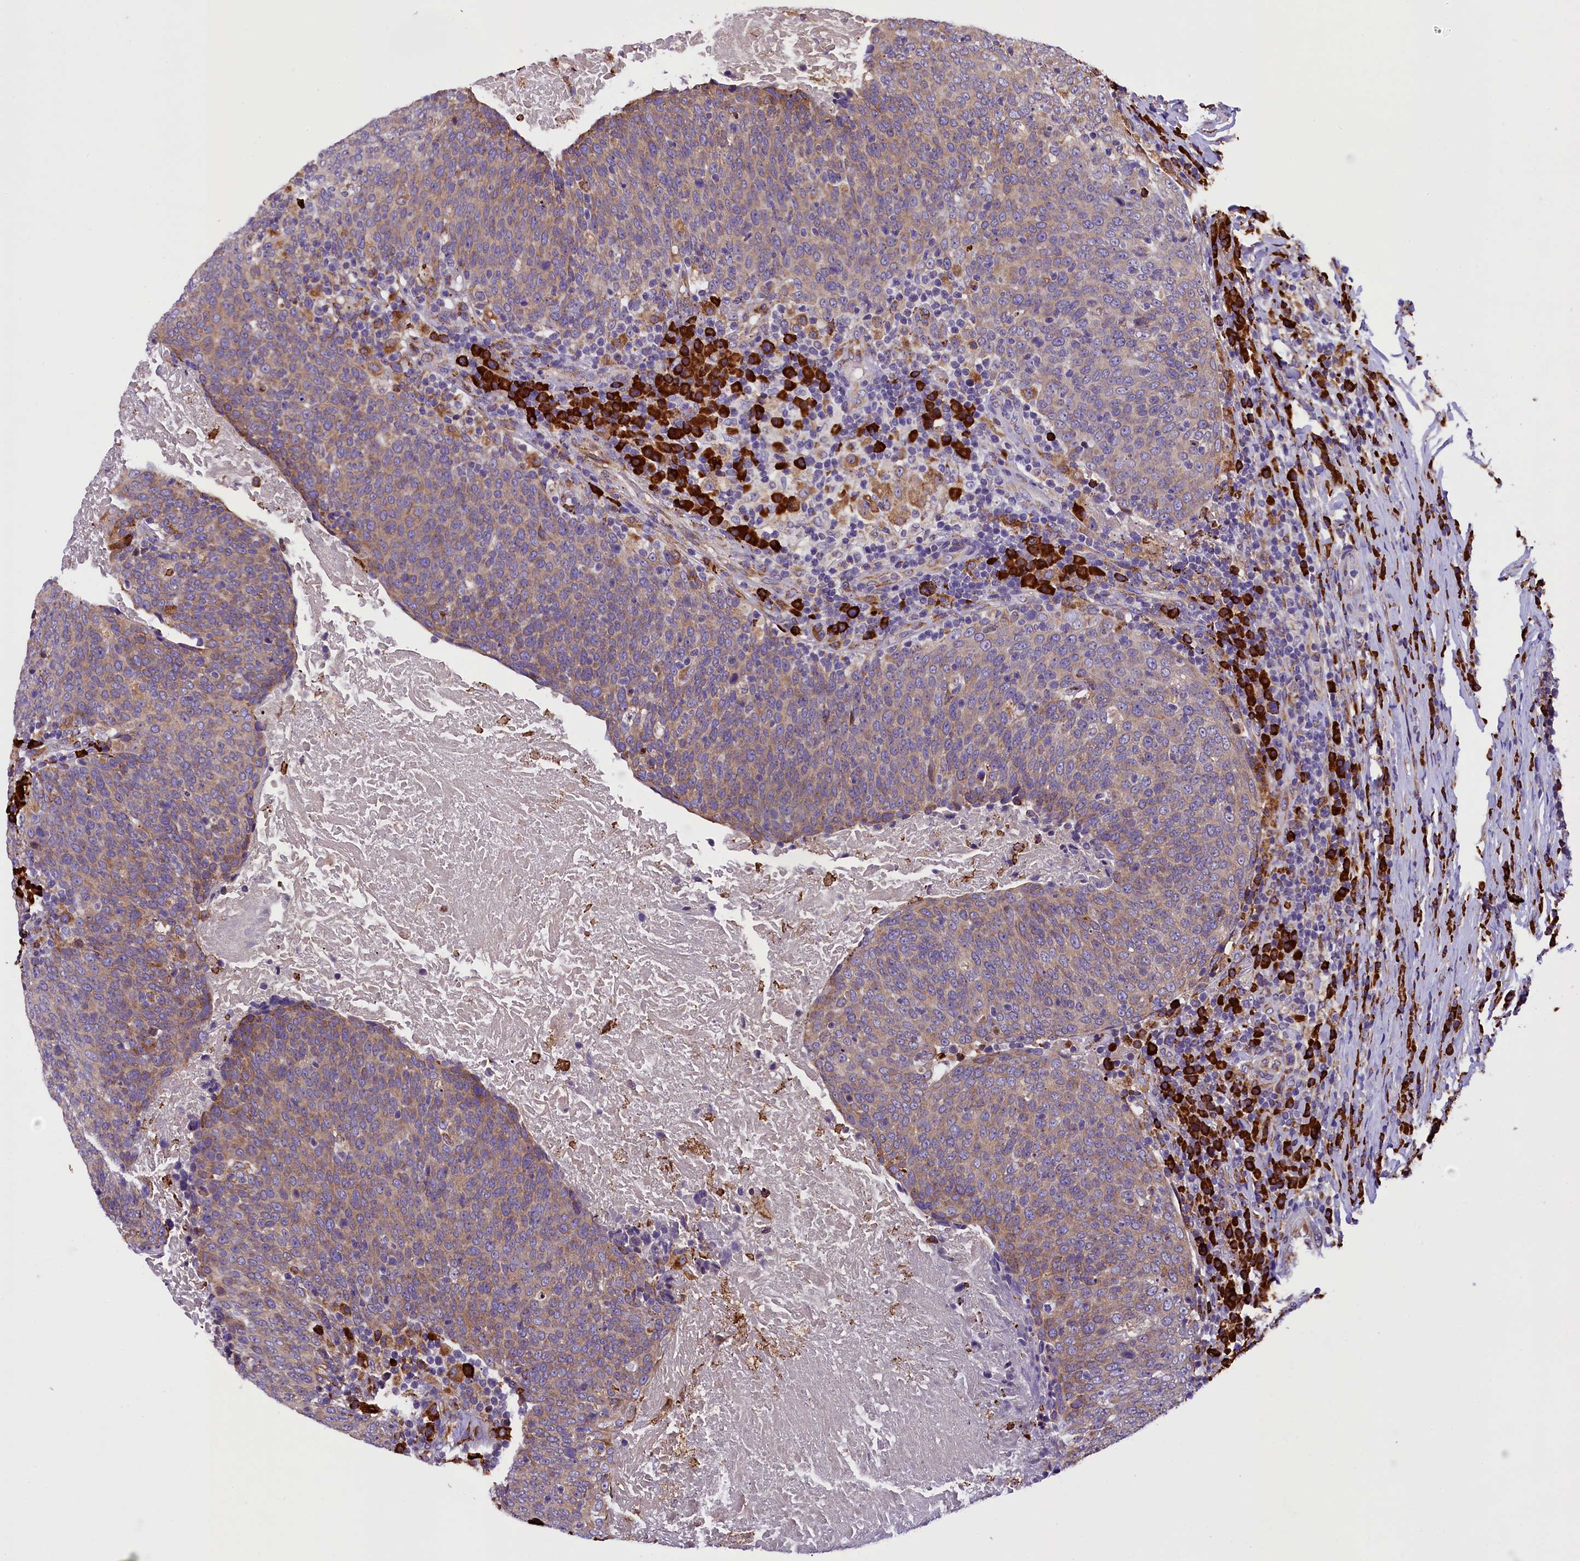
{"staining": {"intensity": "weak", "quantity": ">75%", "location": "cytoplasmic/membranous"}, "tissue": "head and neck cancer", "cell_type": "Tumor cells", "image_type": "cancer", "snomed": [{"axis": "morphology", "description": "Squamous cell carcinoma, NOS"}, {"axis": "morphology", "description": "Squamous cell carcinoma, metastatic, NOS"}, {"axis": "topography", "description": "Lymph node"}, {"axis": "topography", "description": "Head-Neck"}], "caption": "Immunohistochemical staining of head and neck squamous cell carcinoma reveals low levels of weak cytoplasmic/membranous staining in about >75% of tumor cells.", "gene": "CAPS2", "patient": {"sex": "male", "age": 62}}